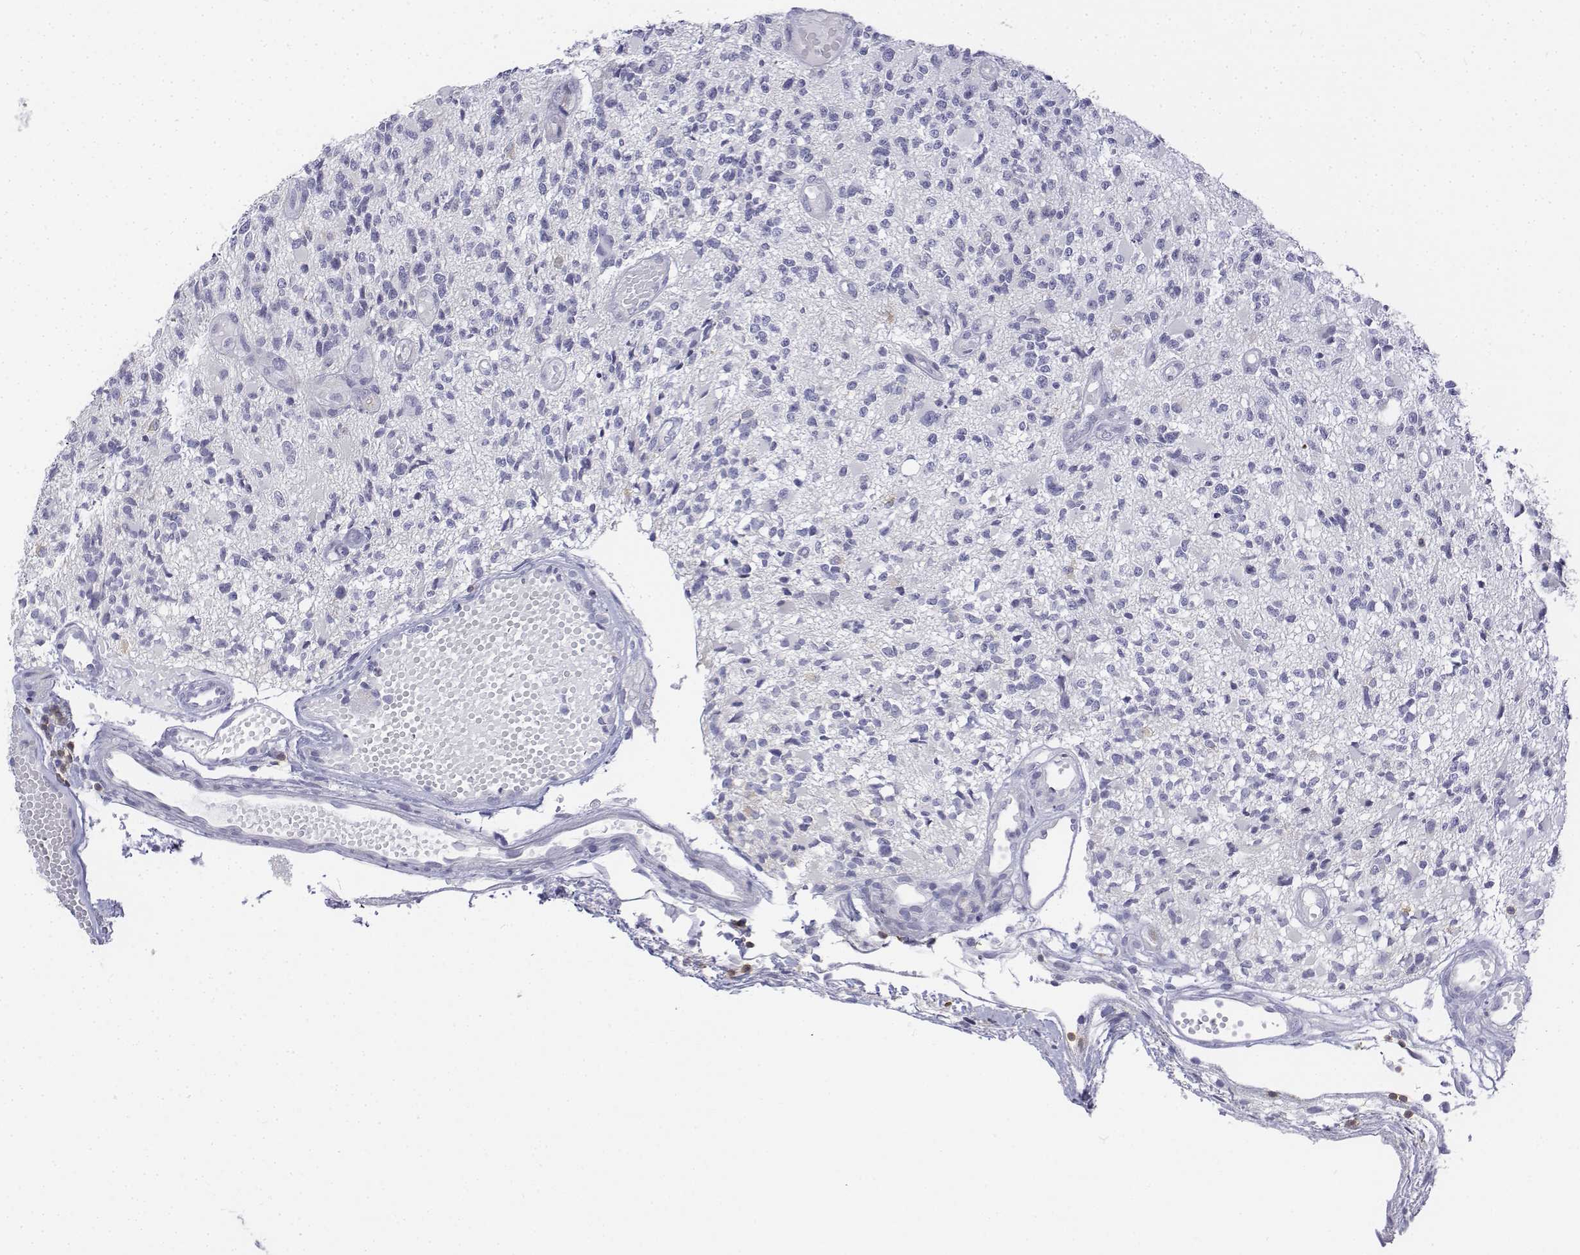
{"staining": {"intensity": "negative", "quantity": "none", "location": "none"}, "tissue": "glioma", "cell_type": "Tumor cells", "image_type": "cancer", "snomed": [{"axis": "morphology", "description": "Glioma, malignant, High grade"}, {"axis": "topography", "description": "Brain"}], "caption": "The micrograph displays no significant positivity in tumor cells of glioma.", "gene": "CD3E", "patient": {"sex": "female", "age": 63}}